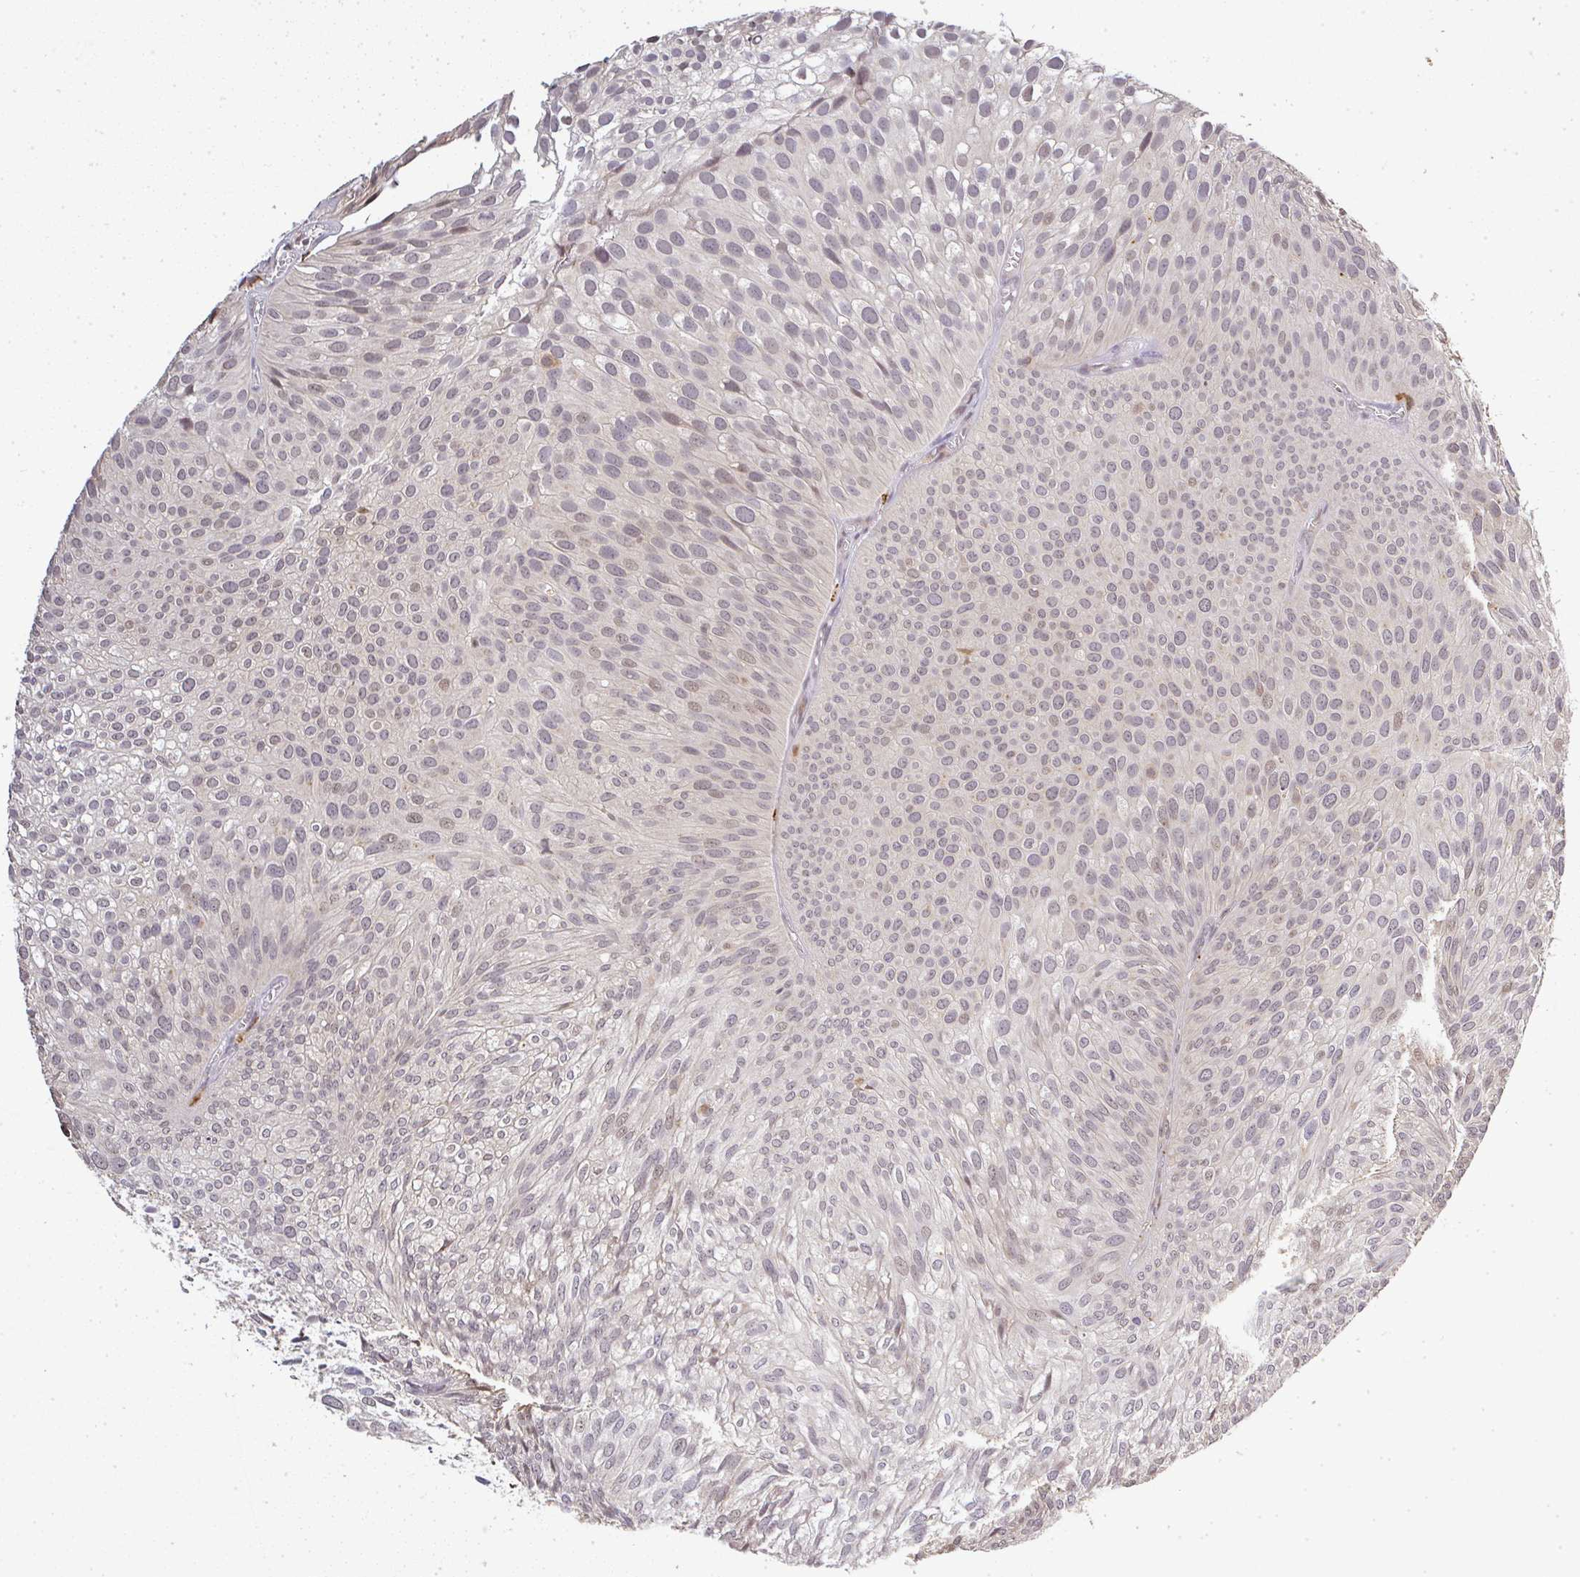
{"staining": {"intensity": "negative", "quantity": "none", "location": "none"}, "tissue": "urothelial cancer", "cell_type": "Tumor cells", "image_type": "cancer", "snomed": [{"axis": "morphology", "description": "Urothelial carcinoma, Low grade"}, {"axis": "topography", "description": "Urinary bladder"}], "caption": "Human urothelial cancer stained for a protein using IHC shows no staining in tumor cells.", "gene": "FAM153A", "patient": {"sex": "male", "age": 91}}